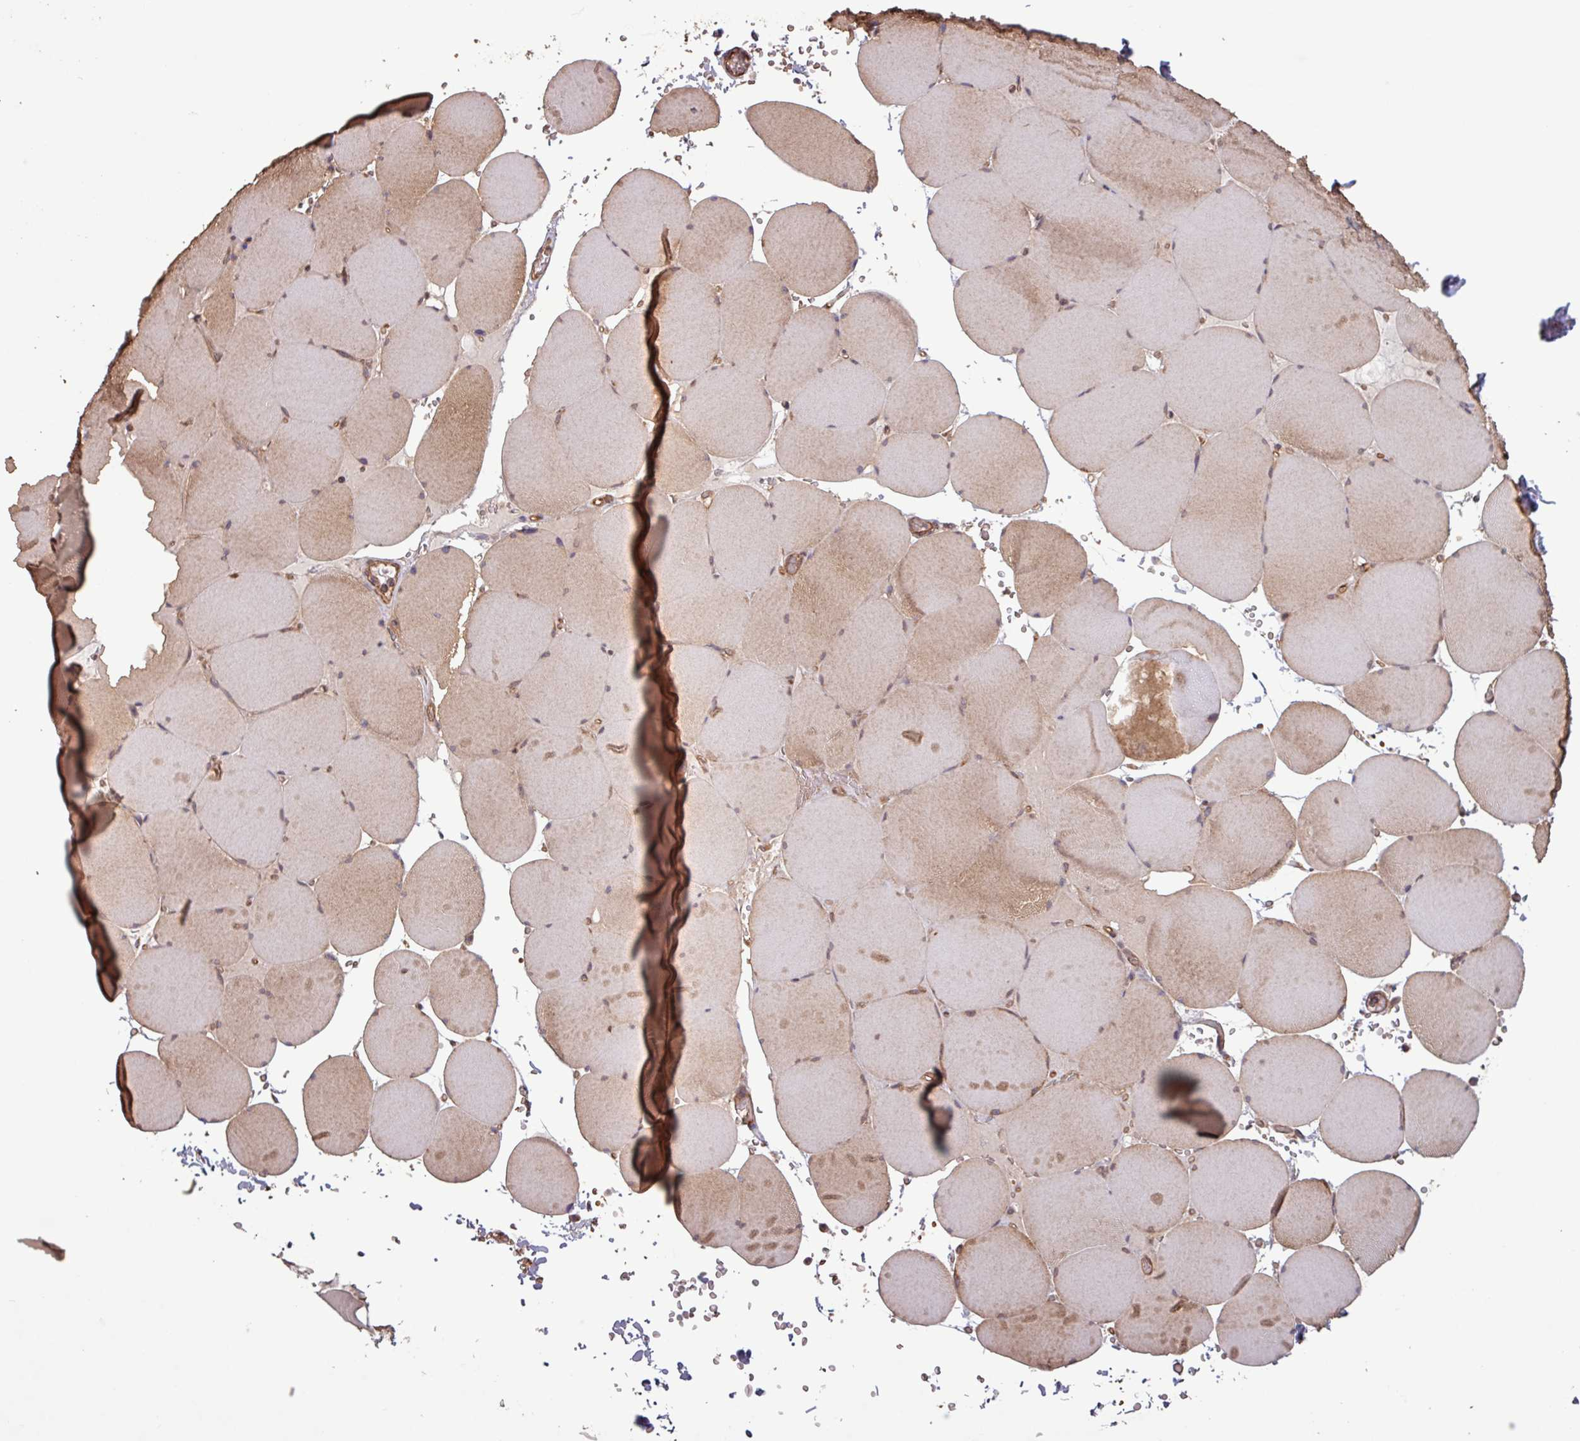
{"staining": {"intensity": "moderate", "quantity": "25%-75%", "location": "cytoplasmic/membranous"}, "tissue": "skeletal muscle", "cell_type": "Myocytes", "image_type": "normal", "snomed": [{"axis": "morphology", "description": "Normal tissue, NOS"}, {"axis": "topography", "description": "Skeletal muscle"}, {"axis": "topography", "description": "Head-Neck"}], "caption": "Protein expression analysis of normal human skeletal muscle reveals moderate cytoplasmic/membranous positivity in about 25%-75% of myocytes.", "gene": "TRABD2A", "patient": {"sex": "male", "age": 66}}